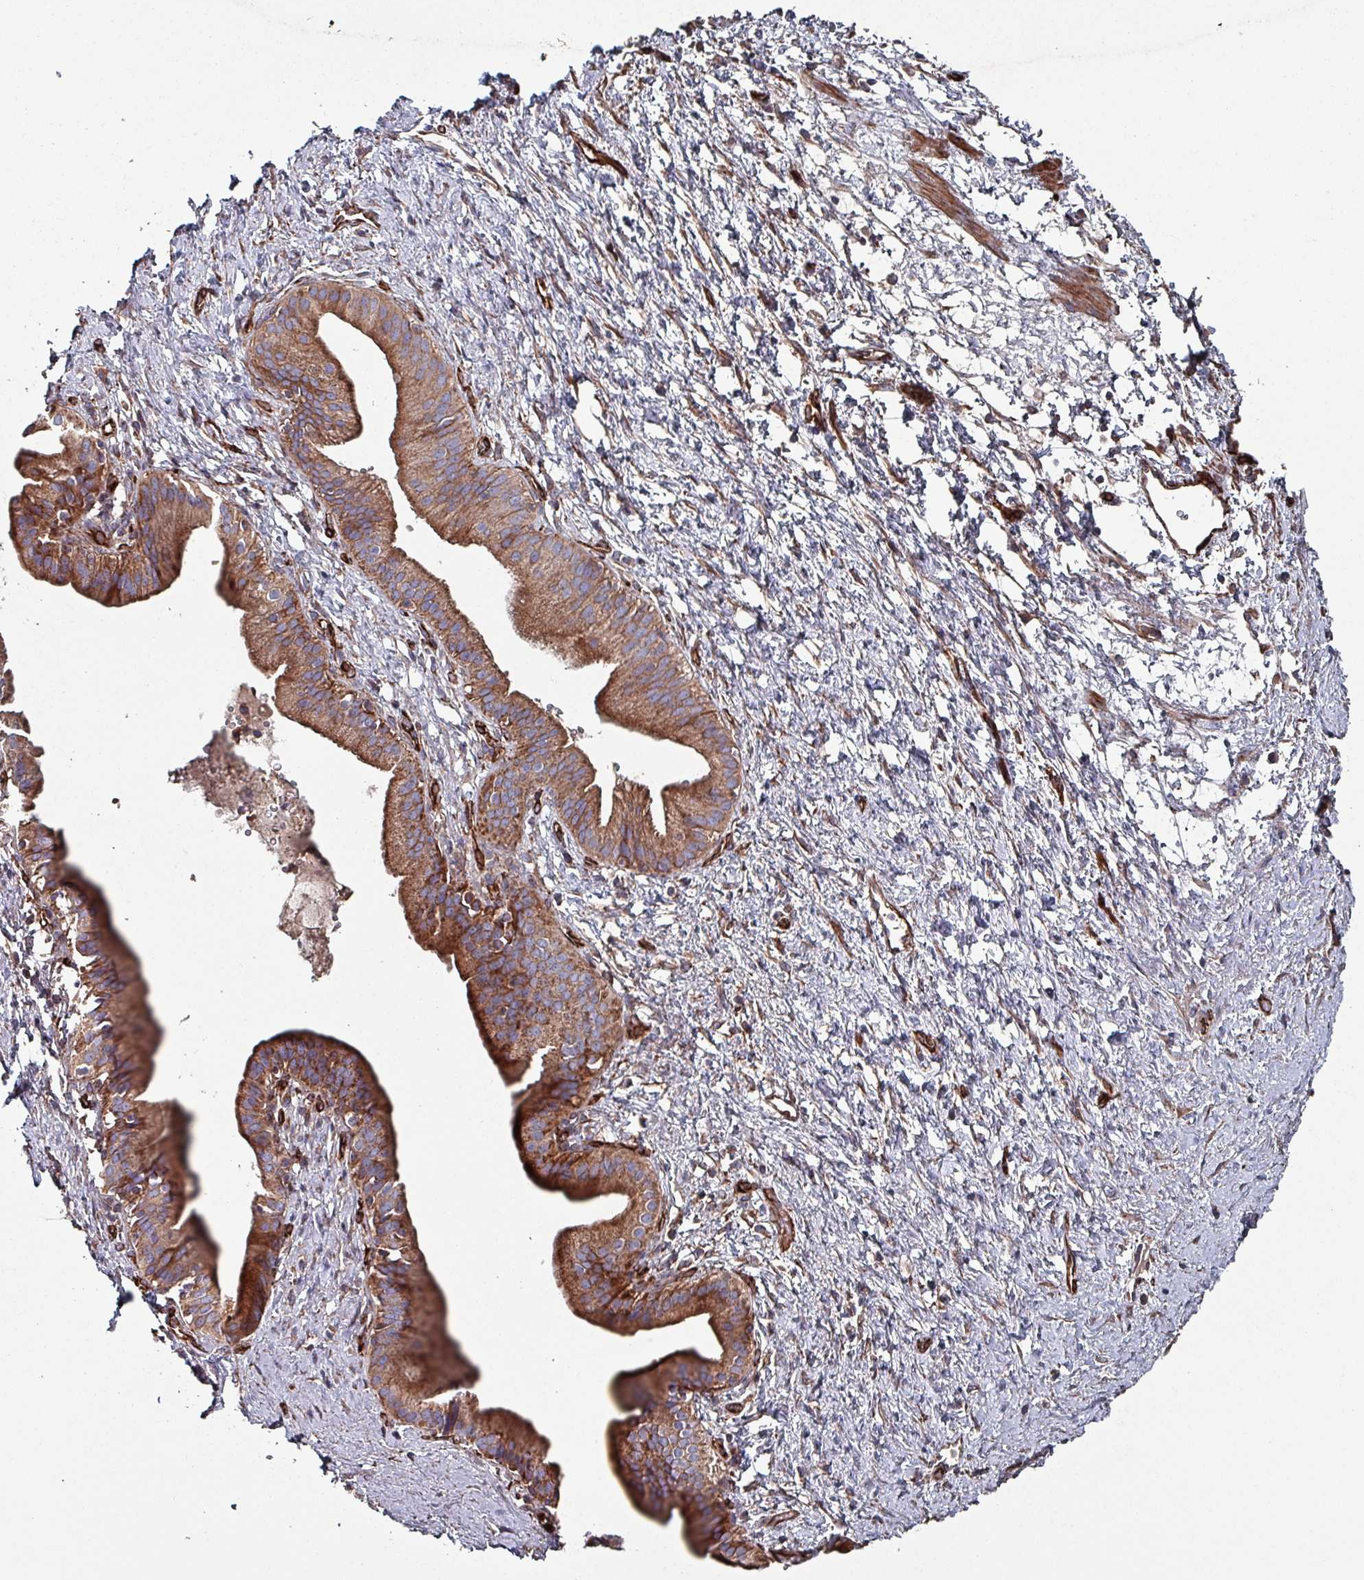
{"staining": {"intensity": "moderate", "quantity": ">75%", "location": "cytoplasmic/membranous"}, "tissue": "pancreatic cancer", "cell_type": "Tumor cells", "image_type": "cancer", "snomed": [{"axis": "morphology", "description": "Adenocarcinoma, NOS"}, {"axis": "topography", "description": "Pancreas"}], "caption": "Immunohistochemical staining of adenocarcinoma (pancreatic) demonstrates moderate cytoplasmic/membranous protein staining in about >75% of tumor cells.", "gene": "ANO10", "patient": {"sex": "male", "age": 68}}